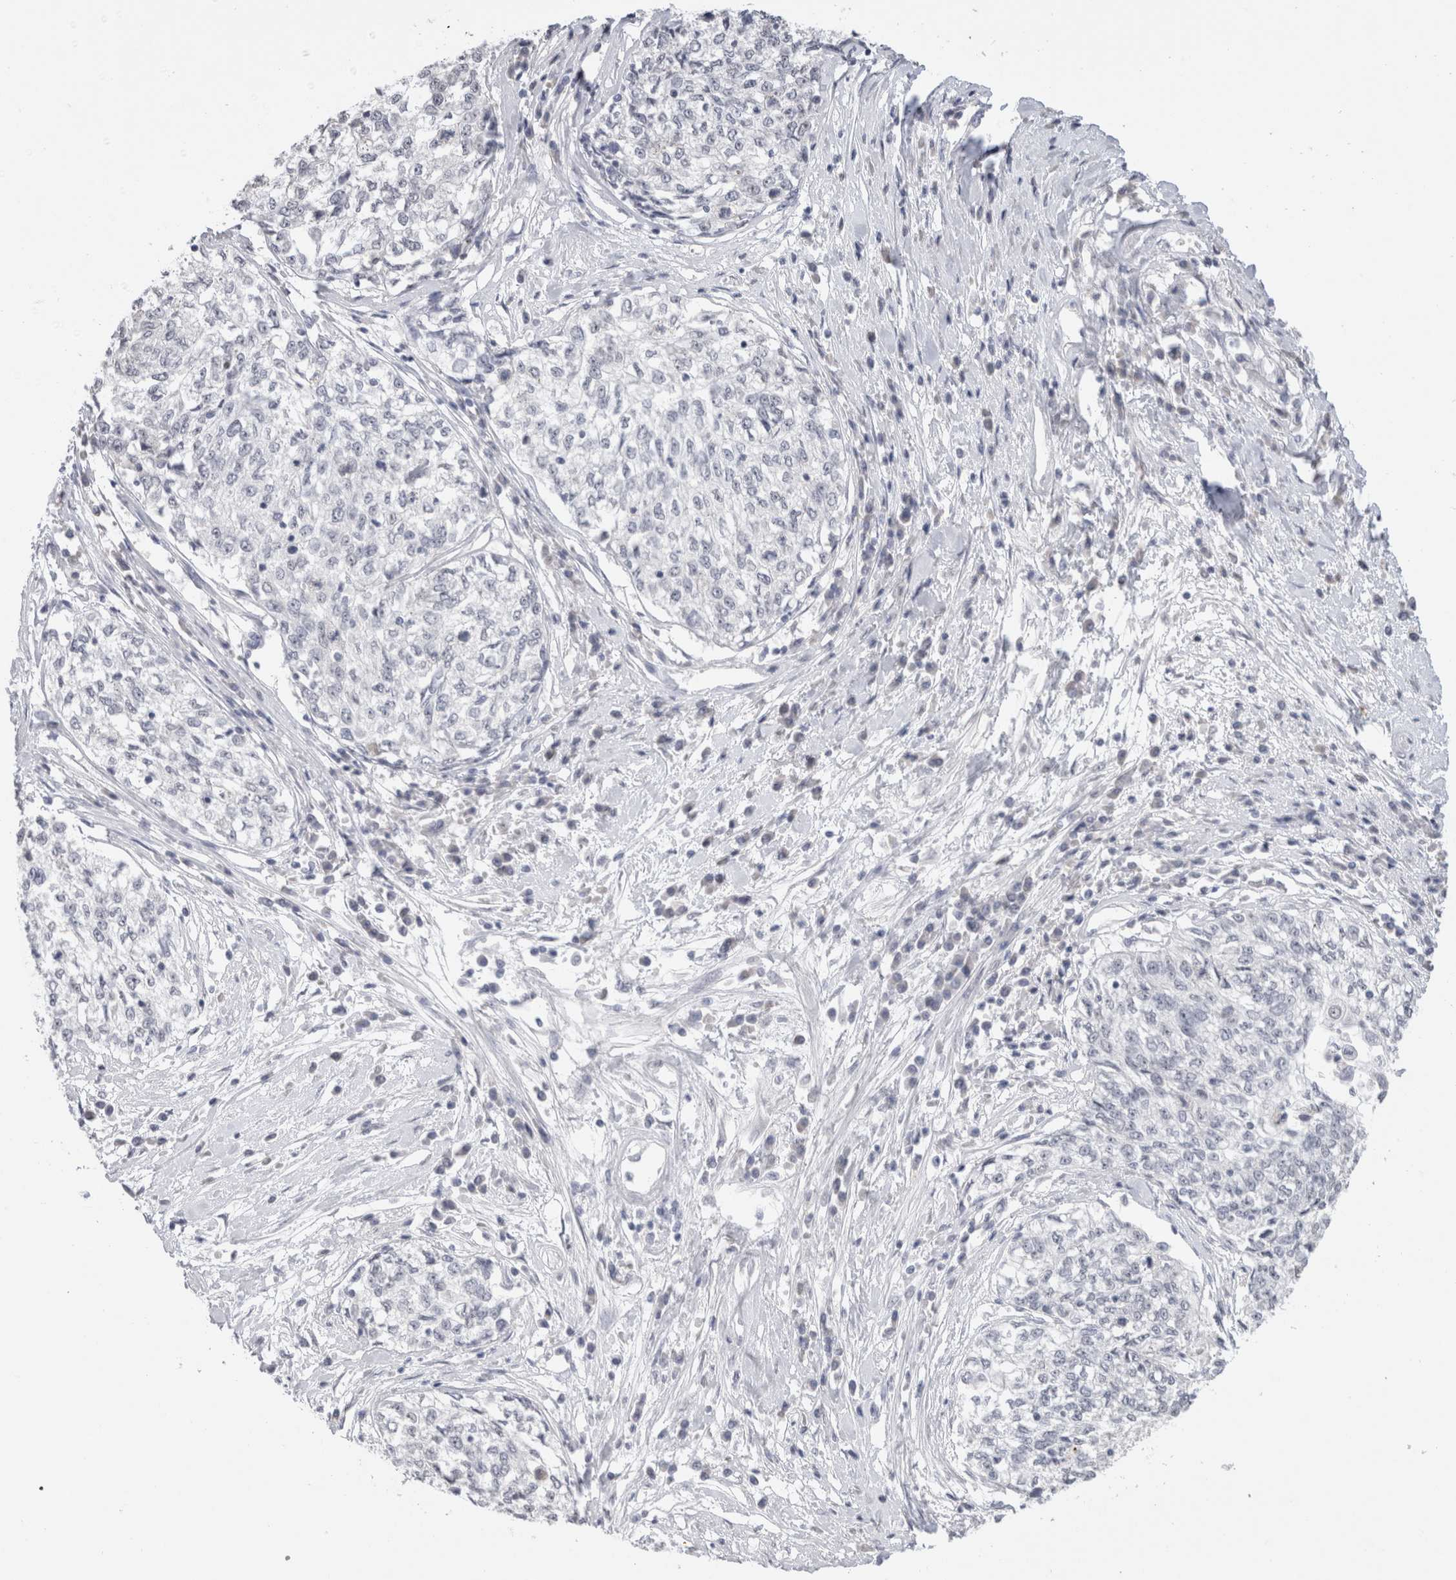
{"staining": {"intensity": "negative", "quantity": "none", "location": "none"}, "tissue": "cervical cancer", "cell_type": "Tumor cells", "image_type": "cancer", "snomed": [{"axis": "morphology", "description": "Squamous cell carcinoma, NOS"}, {"axis": "topography", "description": "Cervix"}], "caption": "An immunohistochemistry (IHC) micrograph of squamous cell carcinoma (cervical) is shown. There is no staining in tumor cells of squamous cell carcinoma (cervical).", "gene": "CADM3", "patient": {"sex": "female", "age": 57}}